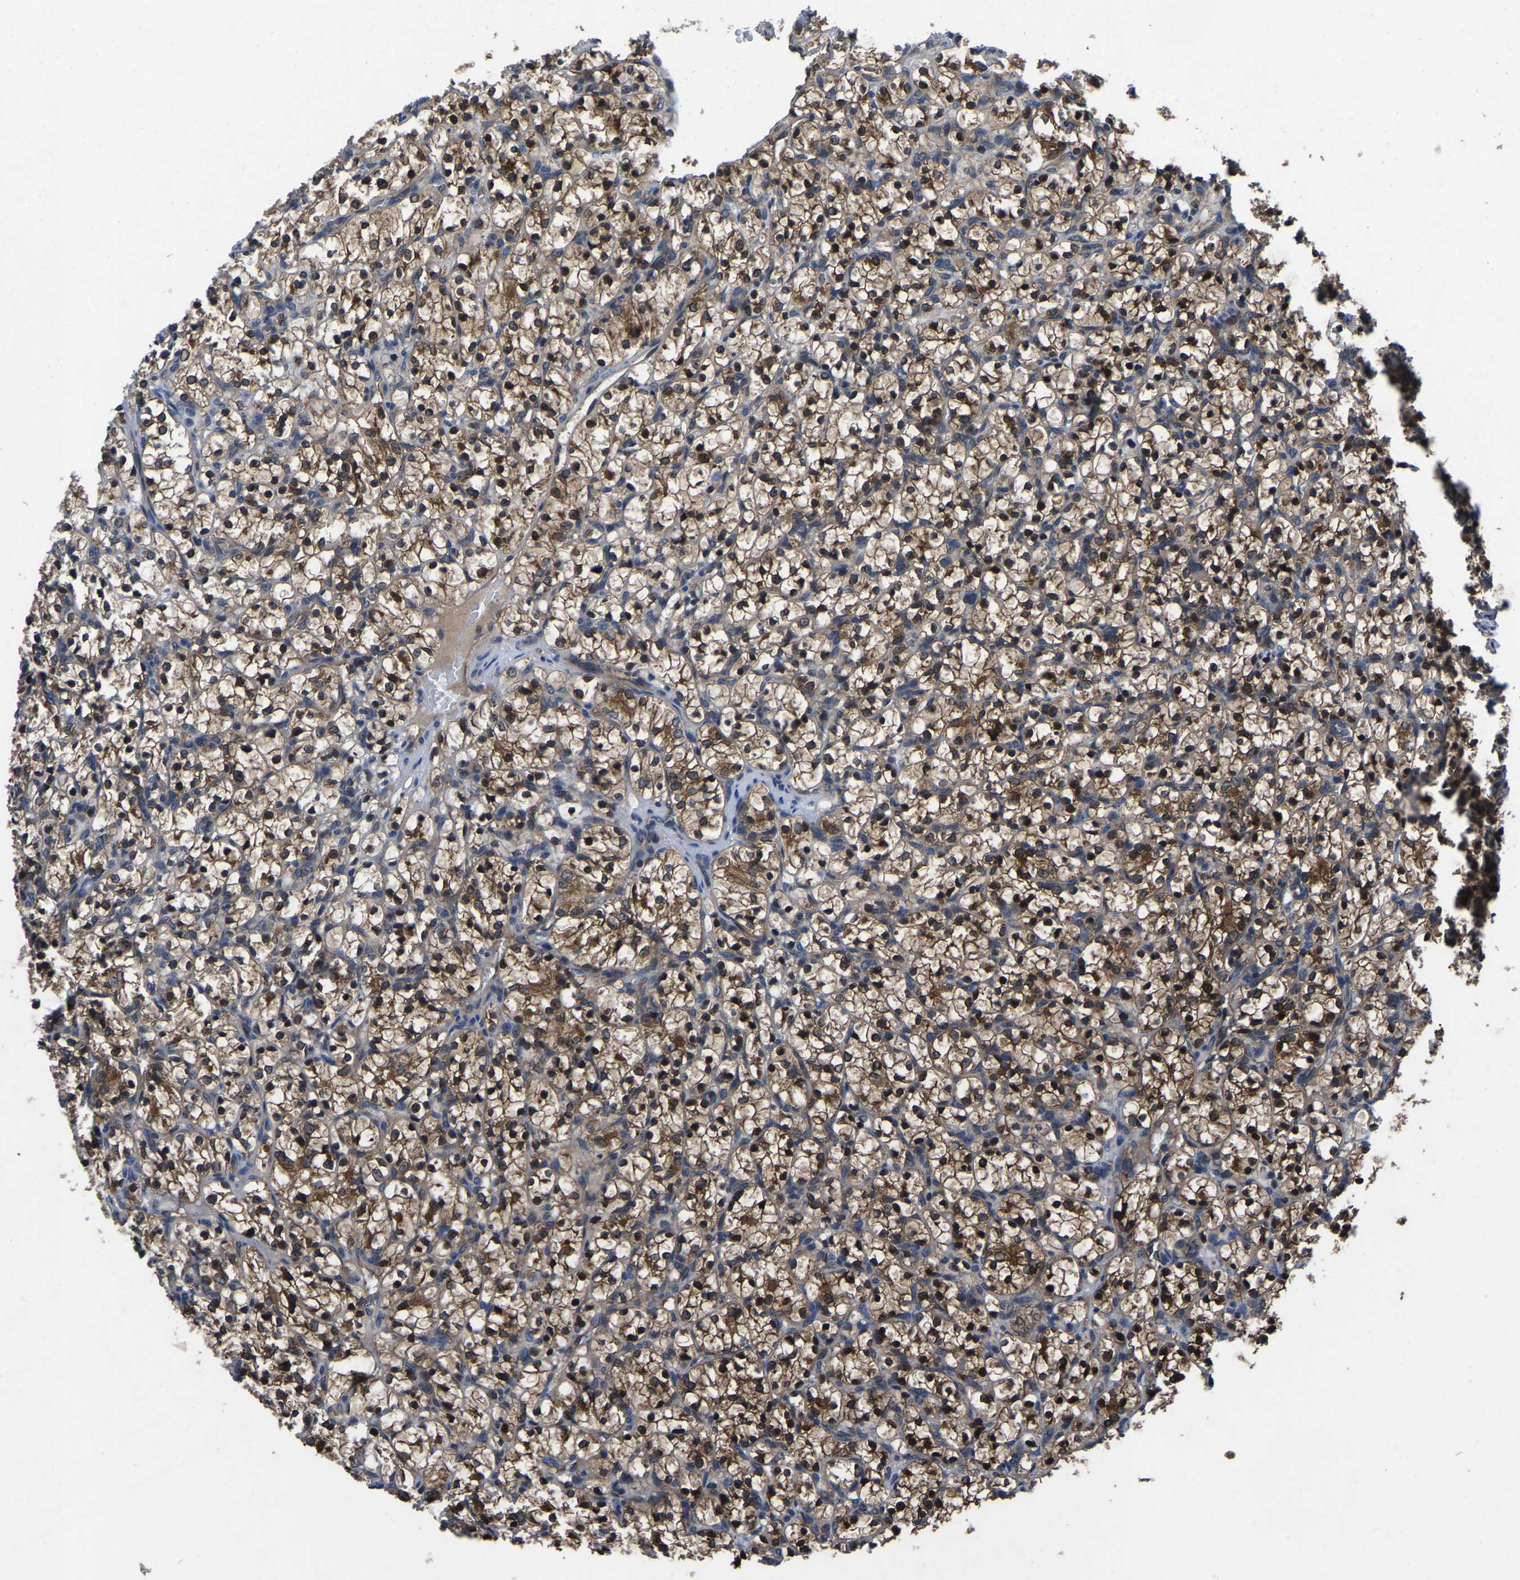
{"staining": {"intensity": "moderate", "quantity": ">75%", "location": "cytoplasmic/membranous"}, "tissue": "renal cancer", "cell_type": "Tumor cells", "image_type": "cancer", "snomed": [{"axis": "morphology", "description": "Adenocarcinoma, NOS"}, {"axis": "topography", "description": "Kidney"}], "caption": "Immunohistochemistry (IHC) (DAB) staining of human adenocarcinoma (renal) shows moderate cytoplasmic/membranous protein expression in approximately >75% of tumor cells.", "gene": "FGD5", "patient": {"sex": "female", "age": 69}}